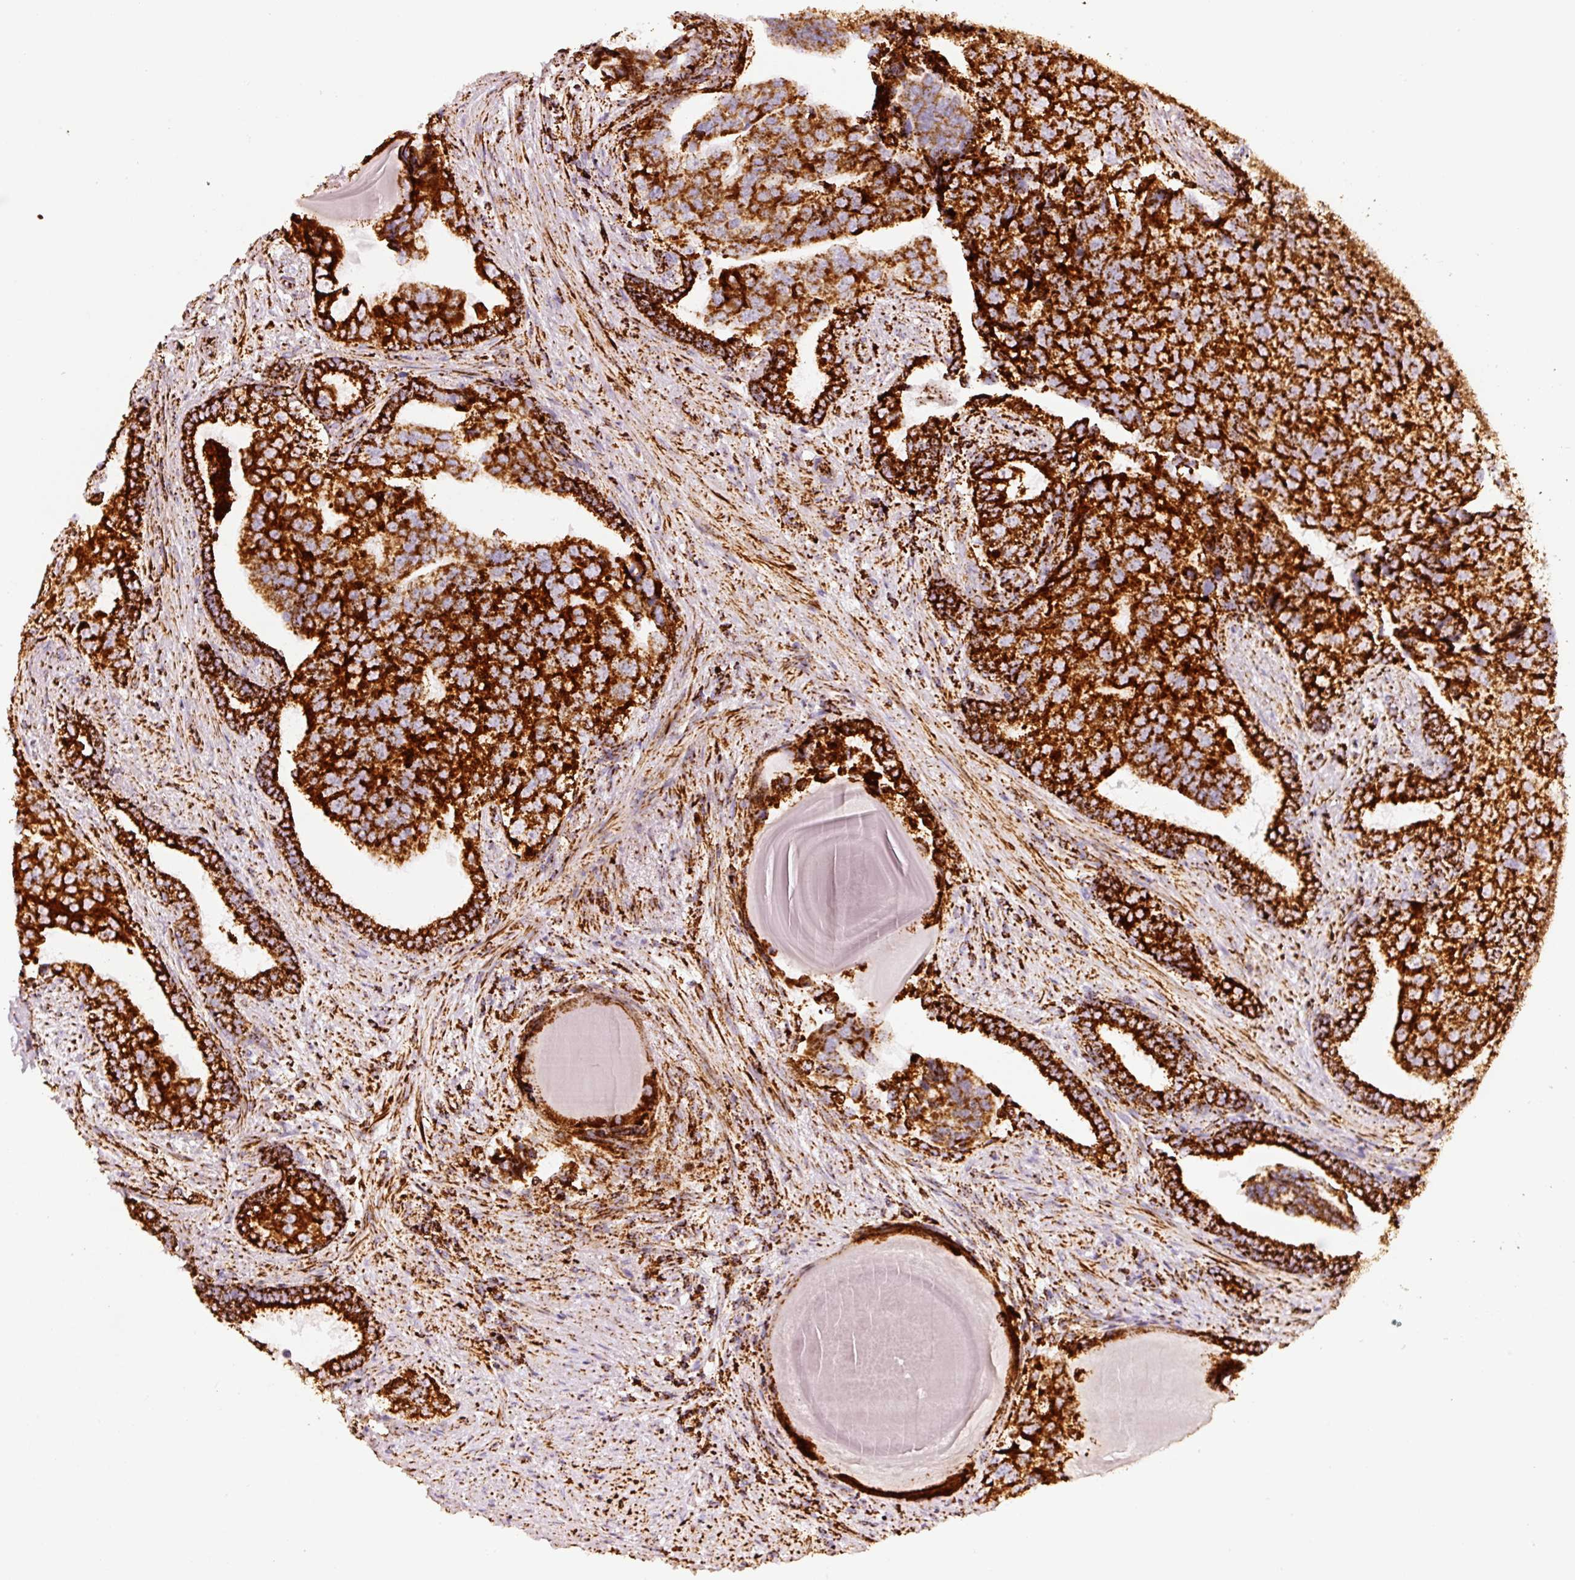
{"staining": {"intensity": "strong", "quantity": ">75%", "location": "cytoplasmic/membranous"}, "tissue": "prostate cancer", "cell_type": "Tumor cells", "image_type": "cancer", "snomed": [{"axis": "morphology", "description": "Adenocarcinoma, High grade"}, {"axis": "topography", "description": "Prostate"}], "caption": "DAB (3,3'-diaminobenzidine) immunohistochemical staining of prostate adenocarcinoma (high-grade) reveals strong cytoplasmic/membranous protein staining in approximately >75% of tumor cells.", "gene": "MT-CO2", "patient": {"sex": "male", "age": 68}}